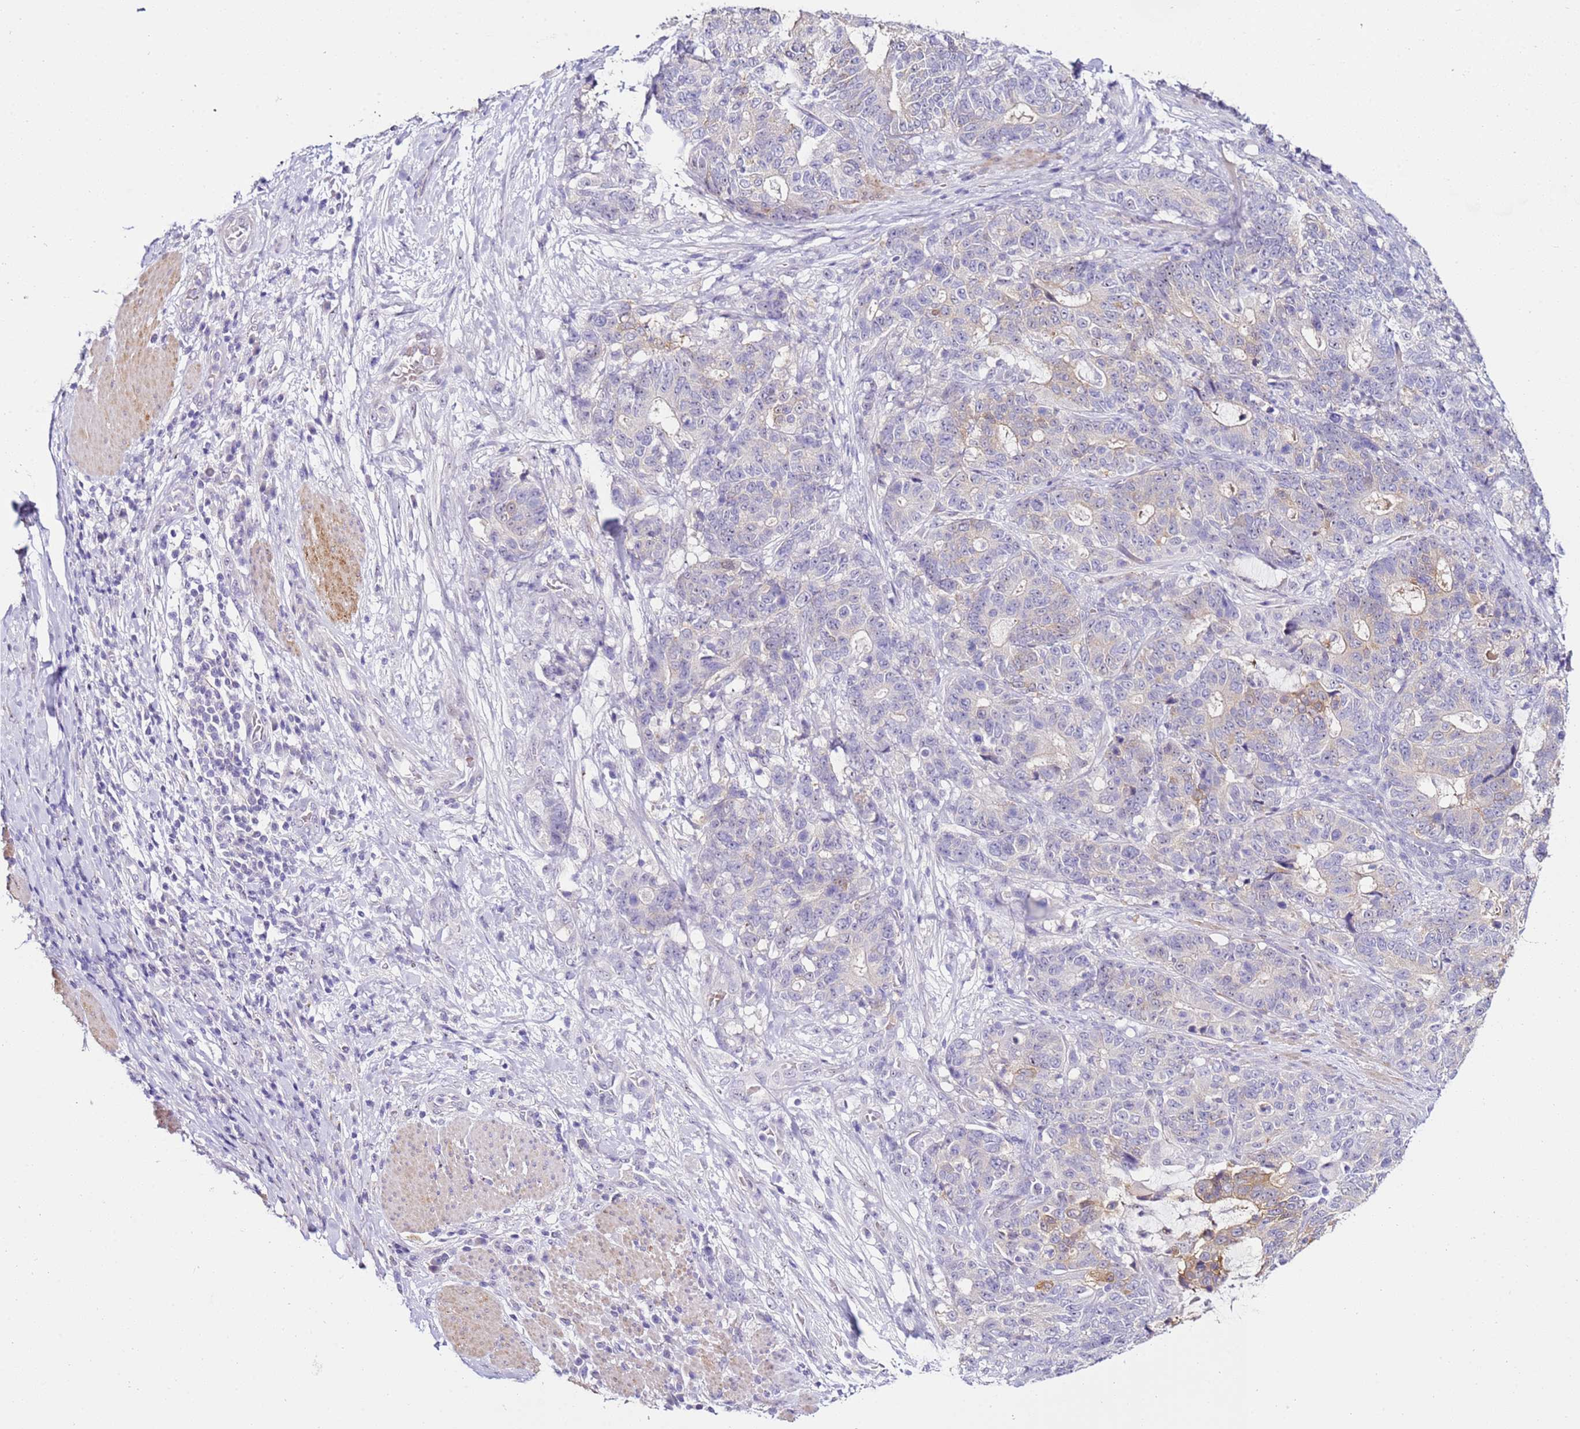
{"staining": {"intensity": "weak", "quantity": "<25%", "location": "cytoplasmic/membranous"}, "tissue": "stomach cancer", "cell_type": "Tumor cells", "image_type": "cancer", "snomed": [{"axis": "morphology", "description": "Normal tissue, NOS"}, {"axis": "morphology", "description": "Adenocarcinoma, NOS"}, {"axis": "topography", "description": "Stomach"}], "caption": "This micrograph is of stomach cancer stained with IHC to label a protein in brown with the nuclei are counter-stained blue. There is no expression in tumor cells.", "gene": "HGD", "patient": {"sex": "female", "age": 64}}